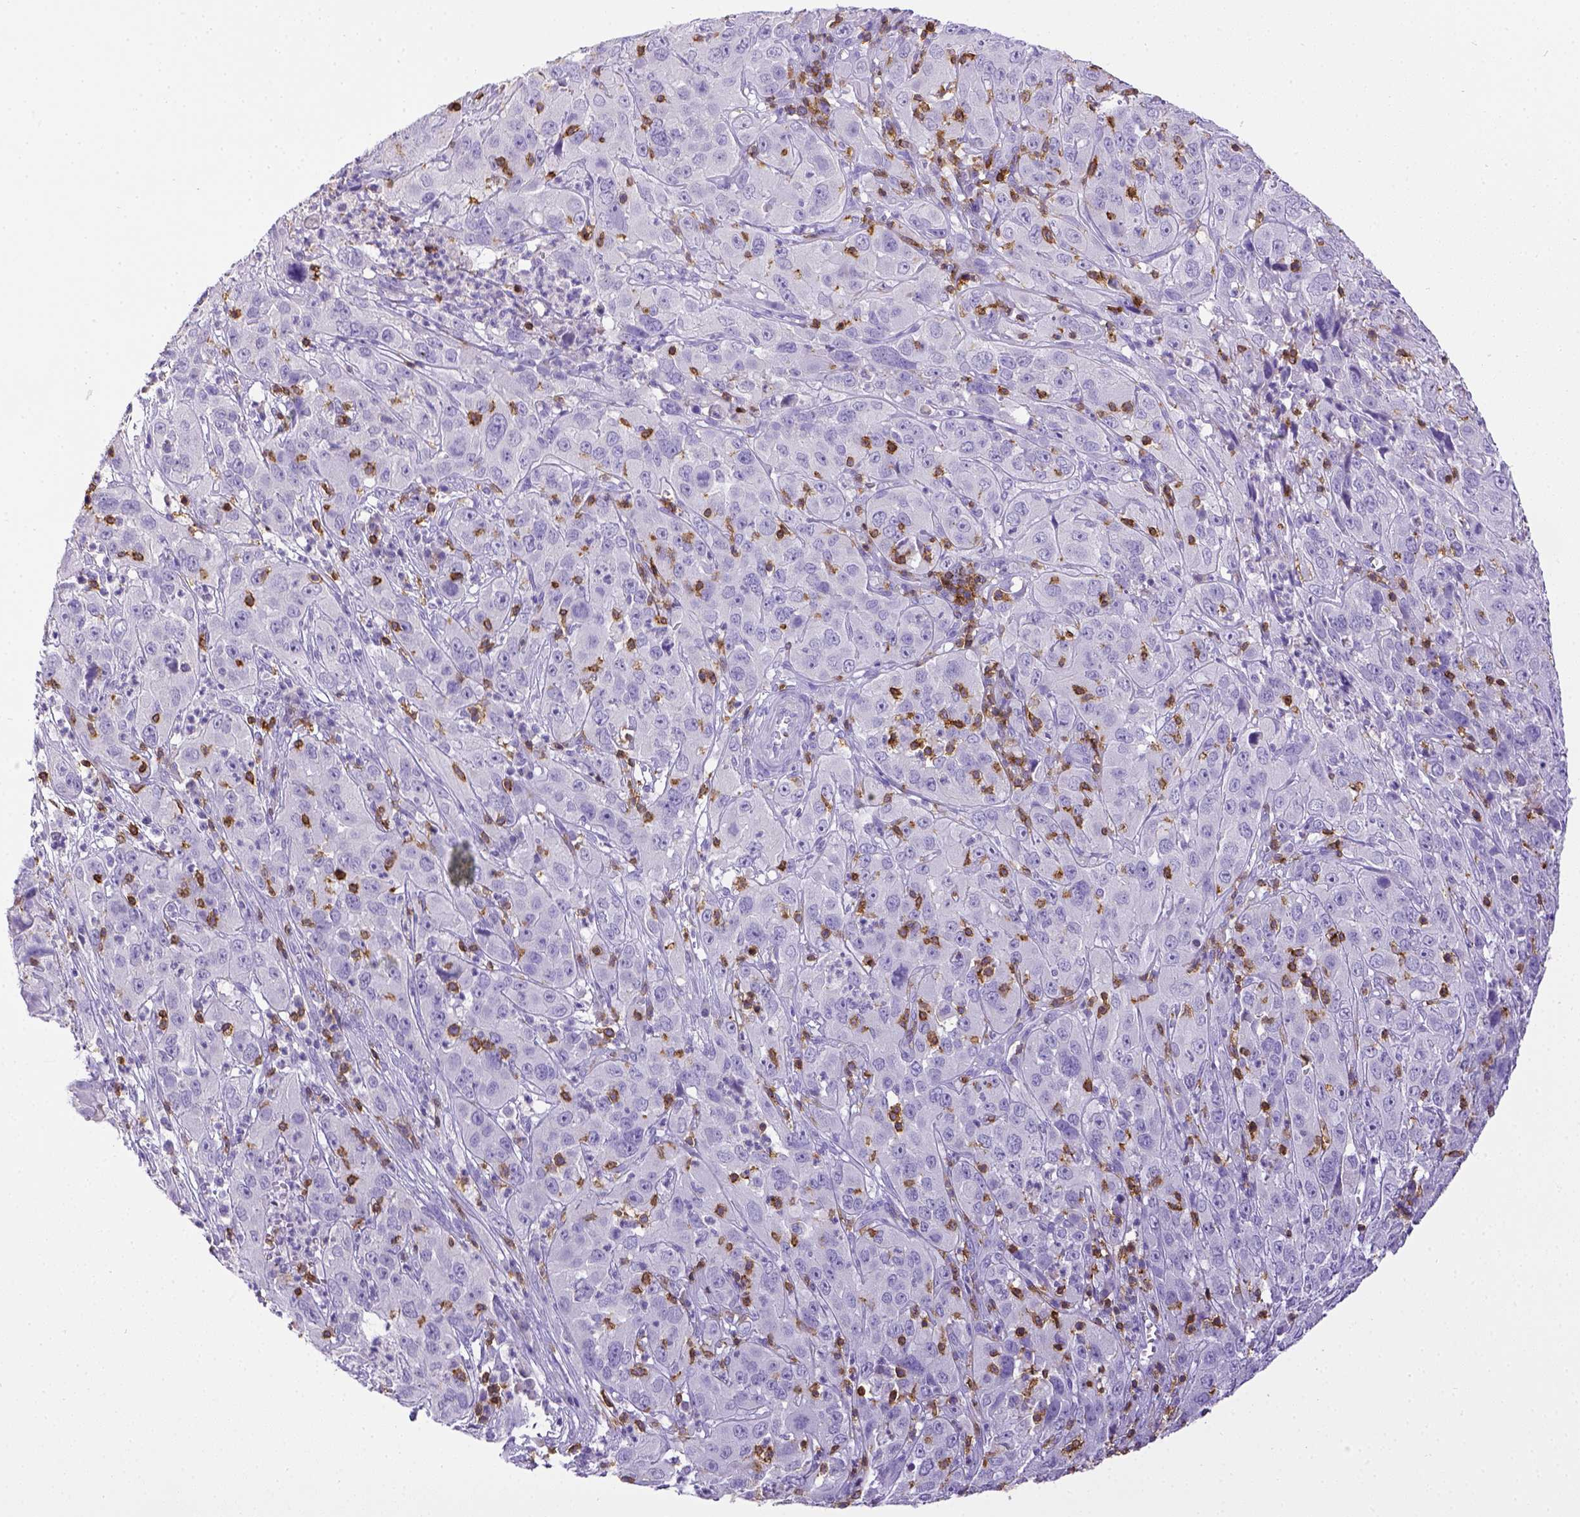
{"staining": {"intensity": "negative", "quantity": "none", "location": "none"}, "tissue": "cervical cancer", "cell_type": "Tumor cells", "image_type": "cancer", "snomed": [{"axis": "morphology", "description": "Squamous cell carcinoma, NOS"}, {"axis": "topography", "description": "Cervix"}], "caption": "Immunohistochemistry of human cervical squamous cell carcinoma shows no positivity in tumor cells.", "gene": "CD3E", "patient": {"sex": "female", "age": 32}}